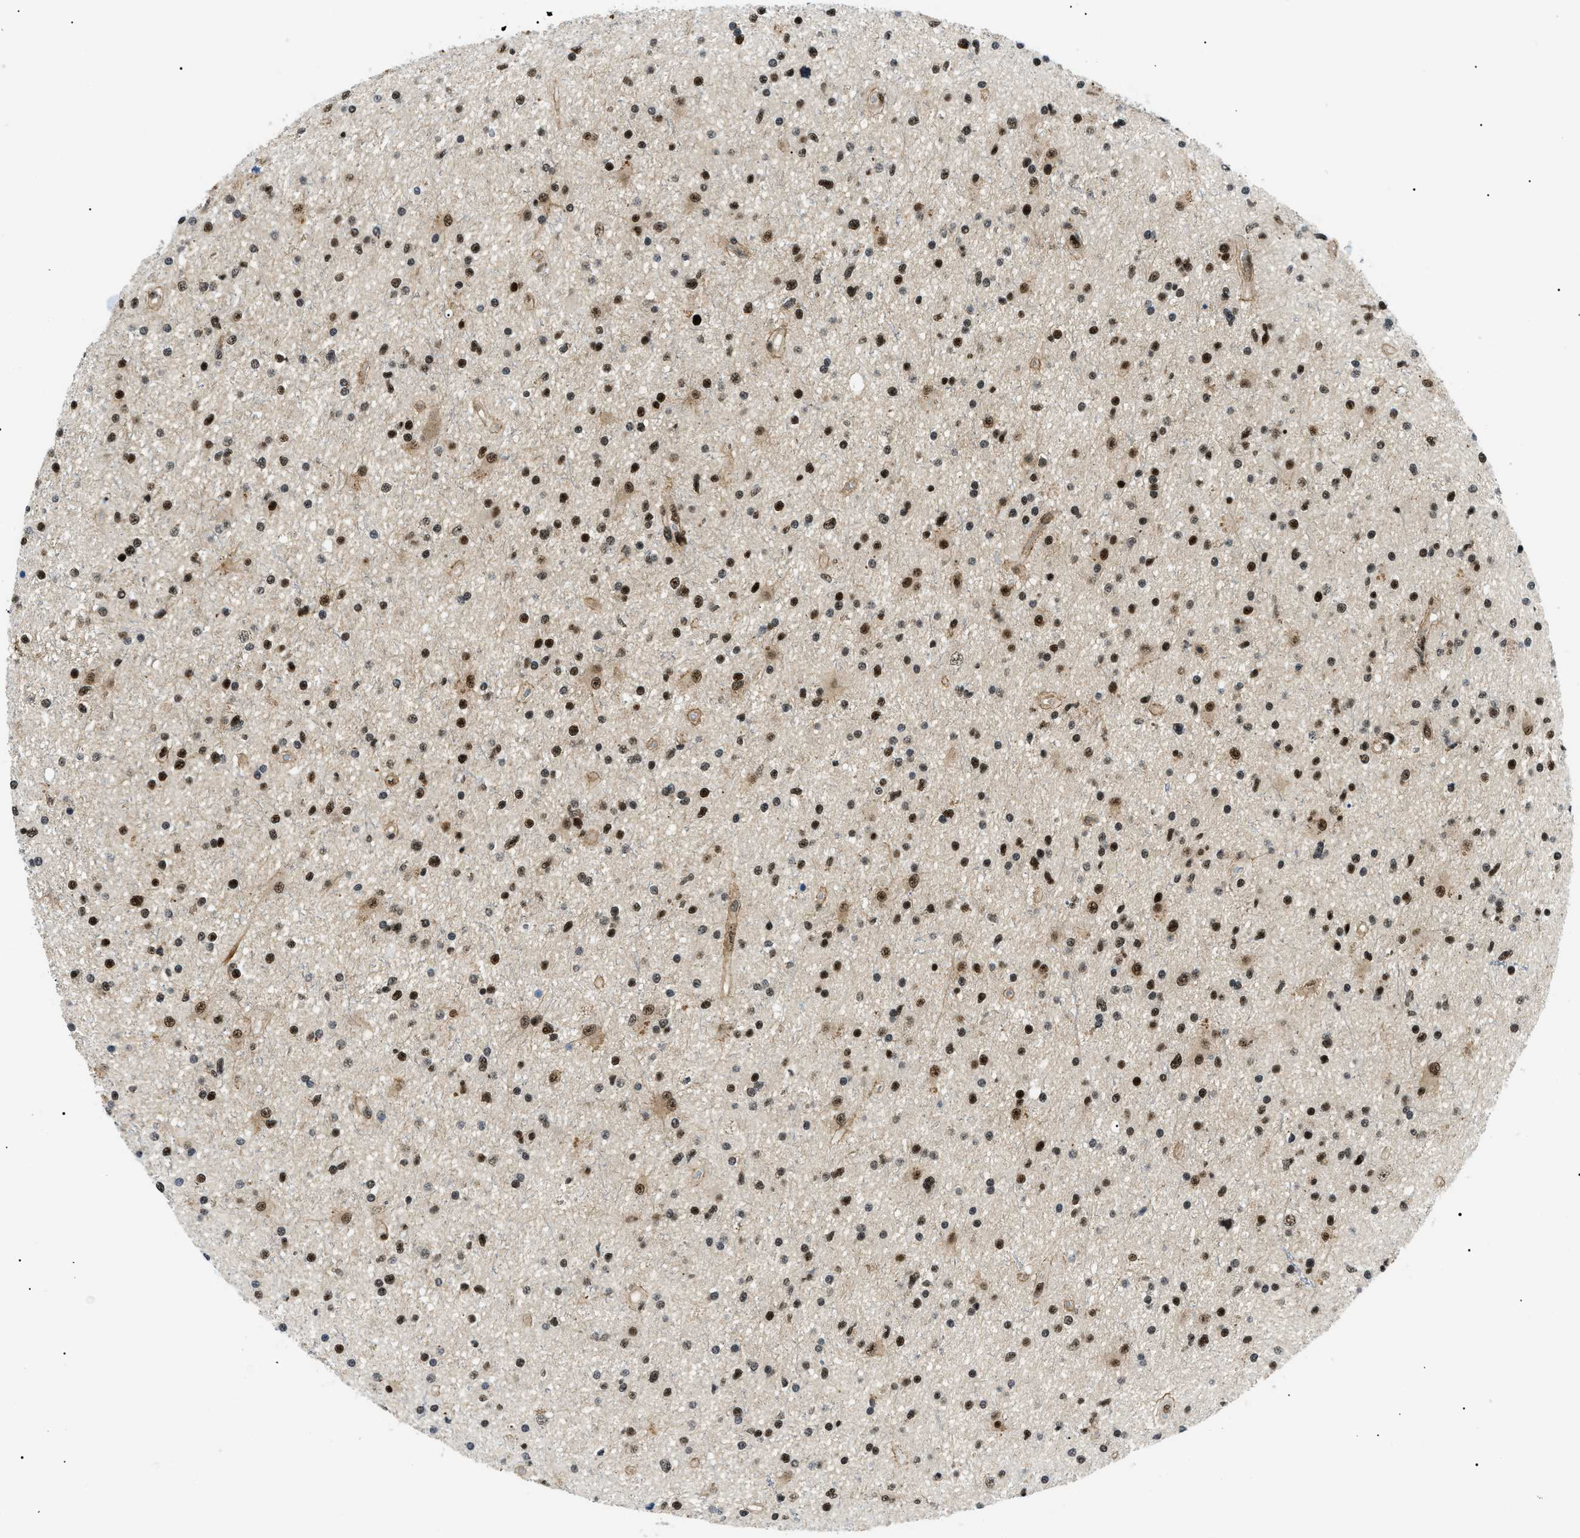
{"staining": {"intensity": "strong", "quantity": ">75%", "location": "nuclear"}, "tissue": "glioma", "cell_type": "Tumor cells", "image_type": "cancer", "snomed": [{"axis": "morphology", "description": "Glioma, malignant, High grade"}, {"axis": "topography", "description": "Brain"}], "caption": "The immunohistochemical stain shows strong nuclear positivity in tumor cells of glioma tissue.", "gene": "CWC25", "patient": {"sex": "male", "age": 33}}